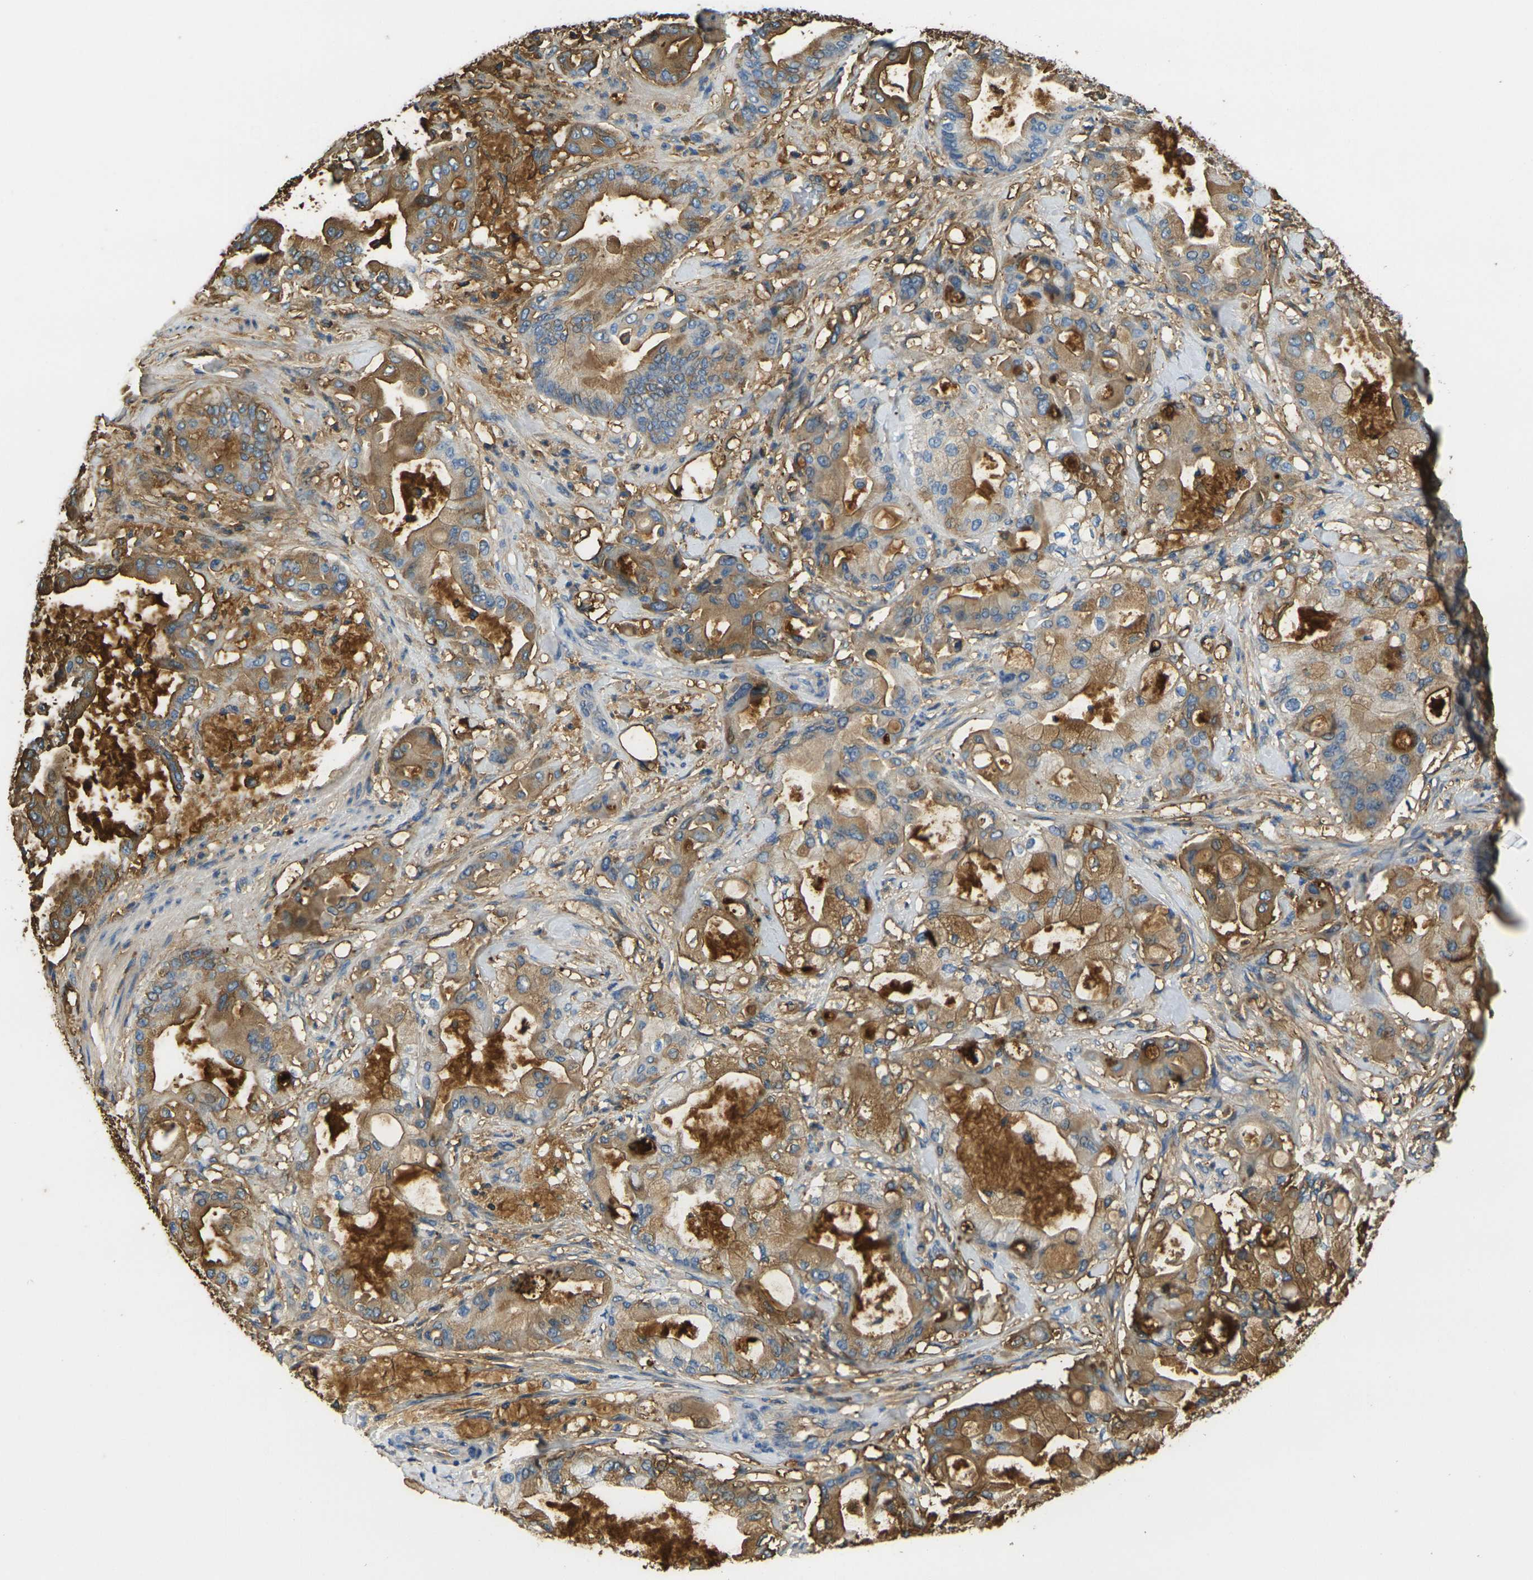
{"staining": {"intensity": "moderate", "quantity": ">75%", "location": "cytoplasmic/membranous"}, "tissue": "pancreatic cancer", "cell_type": "Tumor cells", "image_type": "cancer", "snomed": [{"axis": "morphology", "description": "Adenocarcinoma, NOS"}, {"axis": "morphology", "description": "Adenocarcinoma, metastatic, NOS"}, {"axis": "topography", "description": "Lymph node"}, {"axis": "topography", "description": "Pancreas"}, {"axis": "topography", "description": "Duodenum"}], "caption": "Adenocarcinoma (pancreatic) tissue demonstrates moderate cytoplasmic/membranous expression in about >75% of tumor cells, visualized by immunohistochemistry.", "gene": "PLCD1", "patient": {"sex": "female", "age": 64}}